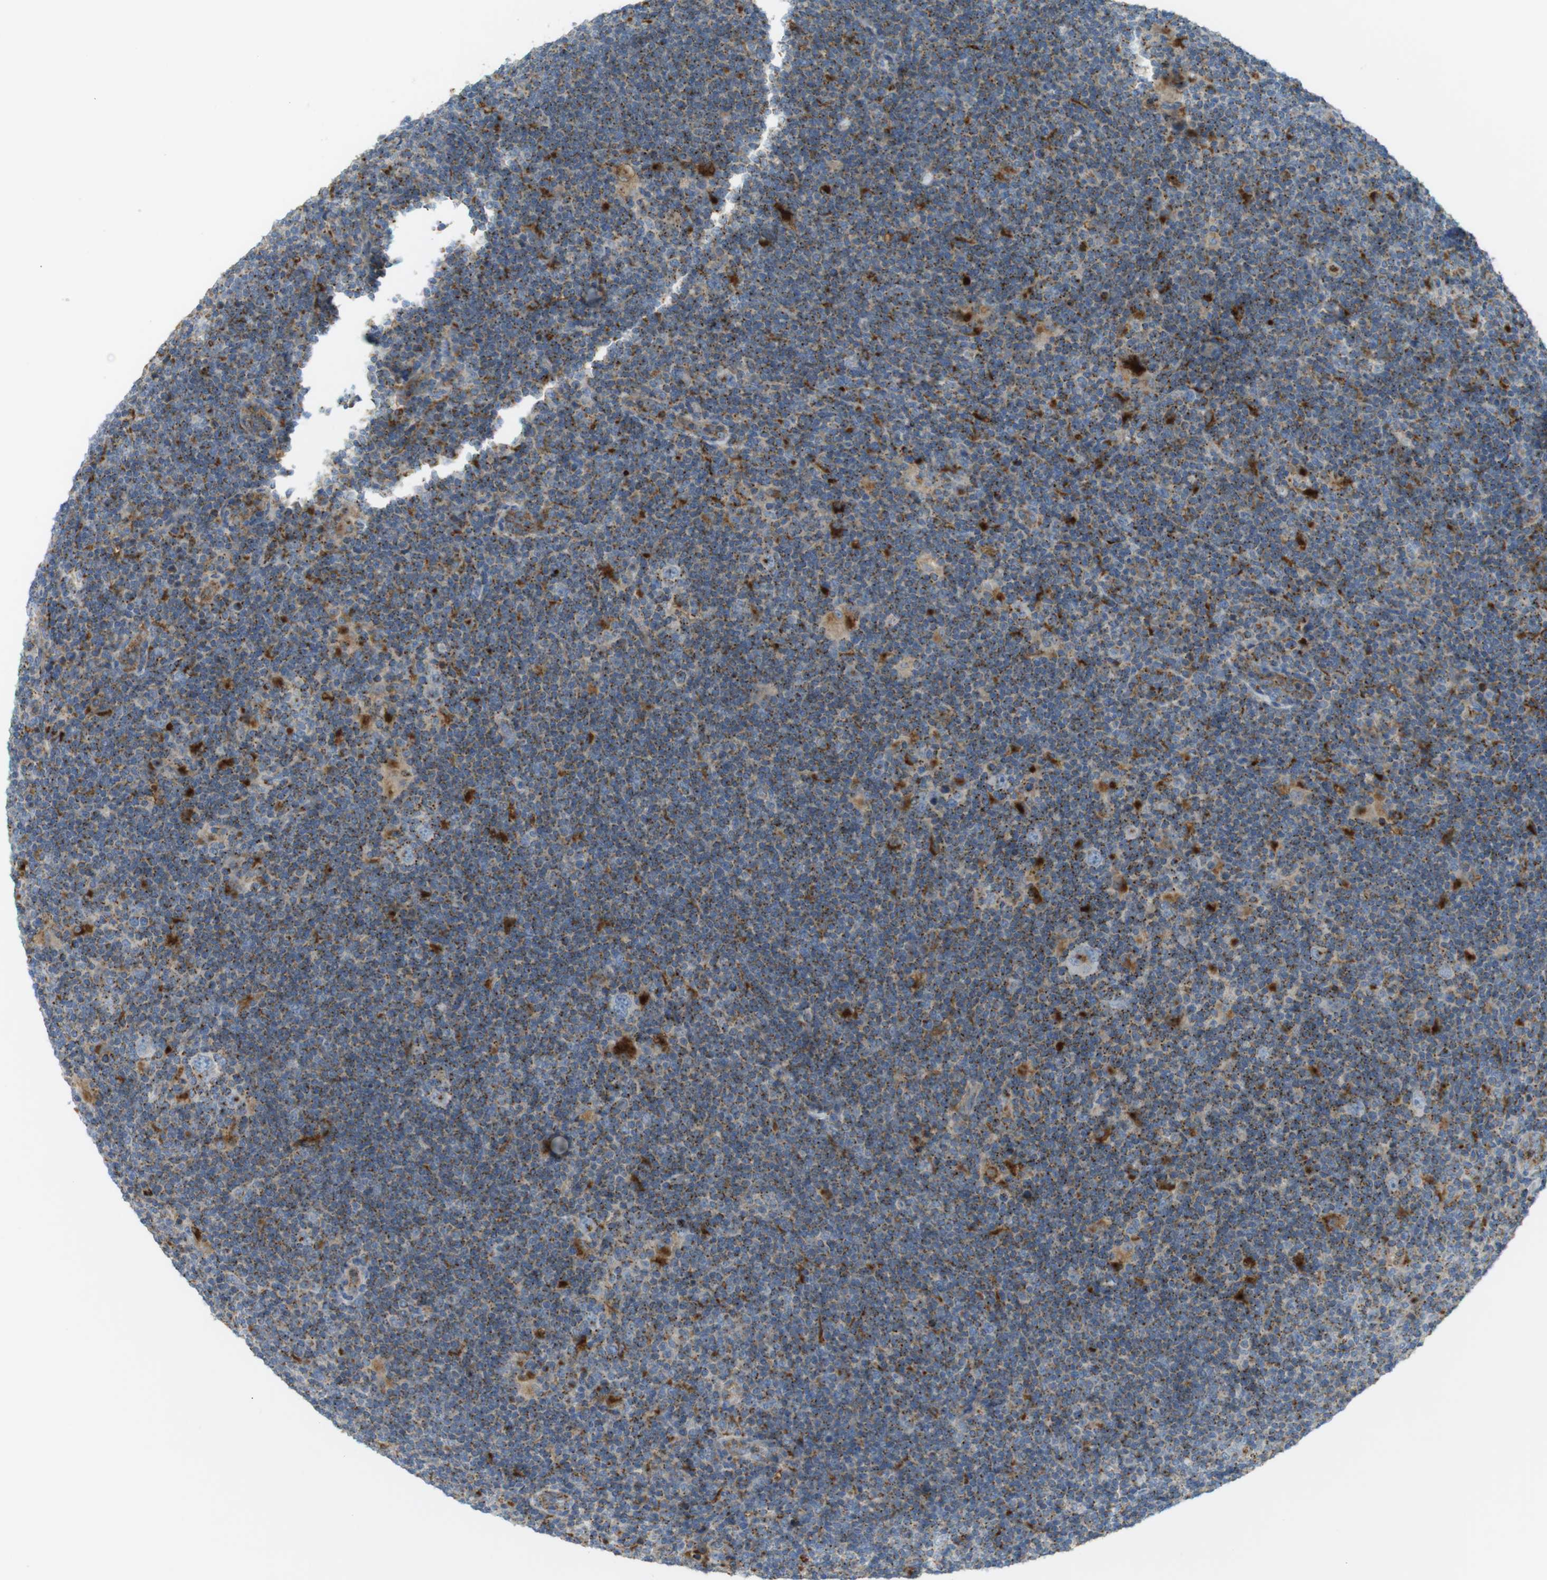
{"staining": {"intensity": "weak", "quantity": "<25%", "location": "cytoplasmic/membranous"}, "tissue": "lymphoma", "cell_type": "Tumor cells", "image_type": "cancer", "snomed": [{"axis": "morphology", "description": "Hodgkin's disease, NOS"}, {"axis": "topography", "description": "Lymph node"}], "caption": "The photomicrograph demonstrates no staining of tumor cells in Hodgkin's disease. (Stains: DAB (3,3'-diaminobenzidine) IHC with hematoxylin counter stain, Microscopy: brightfield microscopy at high magnification).", "gene": "LAMP1", "patient": {"sex": "female", "age": 57}}